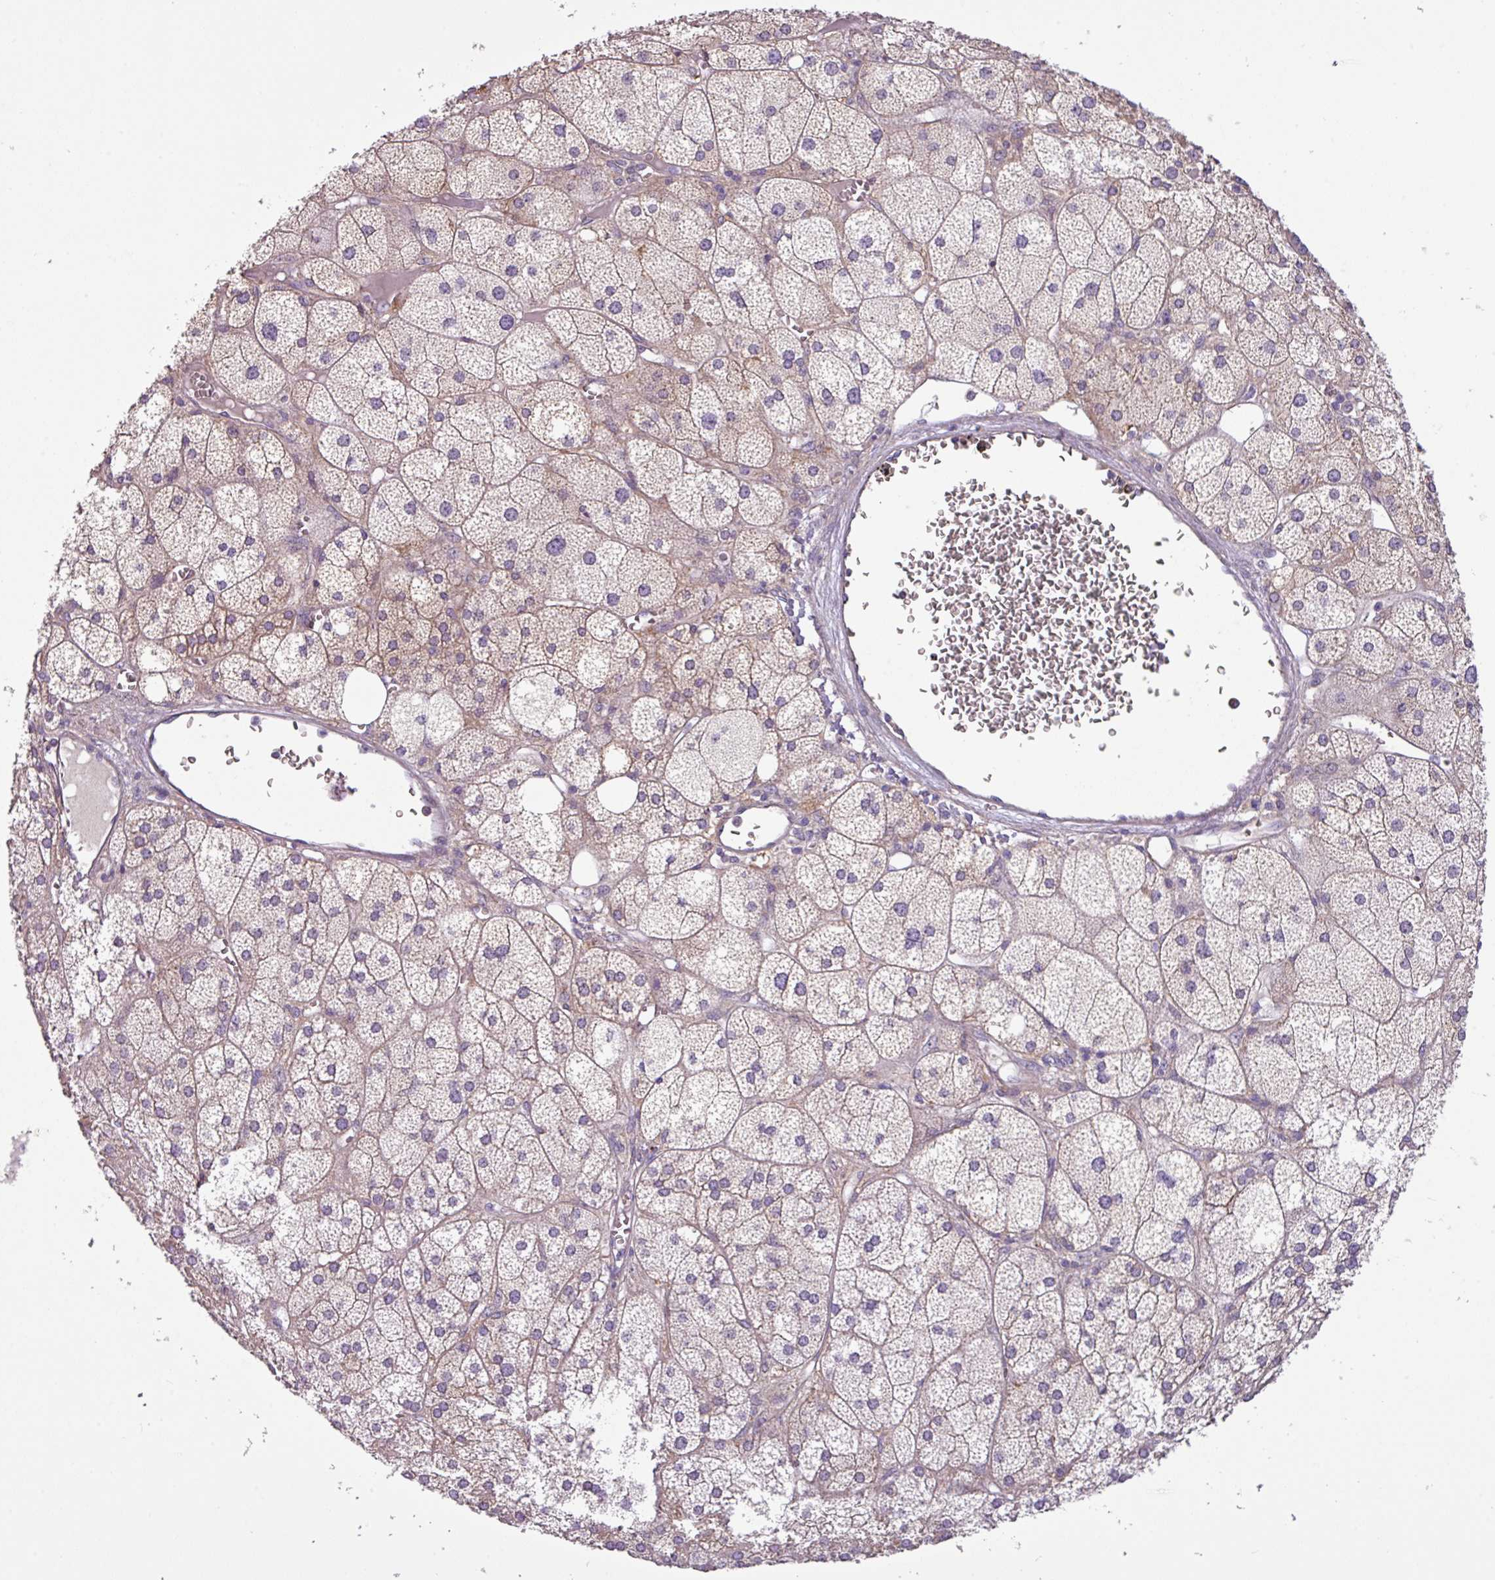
{"staining": {"intensity": "weak", "quantity": "25%-75%", "location": "cytoplasmic/membranous"}, "tissue": "adrenal gland", "cell_type": "Glandular cells", "image_type": "normal", "snomed": [{"axis": "morphology", "description": "Normal tissue, NOS"}, {"axis": "topography", "description": "Adrenal gland"}], "caption": "Protein staining of normal adrenal gland displays weak cytoplasmic/membranous positivity in approximately 25%-75% of glandular cells. The staining was performed using DAB (3,3'-diaminobenzidine) to visualize the protein expression in brown, while the nuclei were stained in blue with hematoxylin (Magnification: 20x).", "gene": "SLC23A2", "patient": {"sex": "female", "age": 61}}